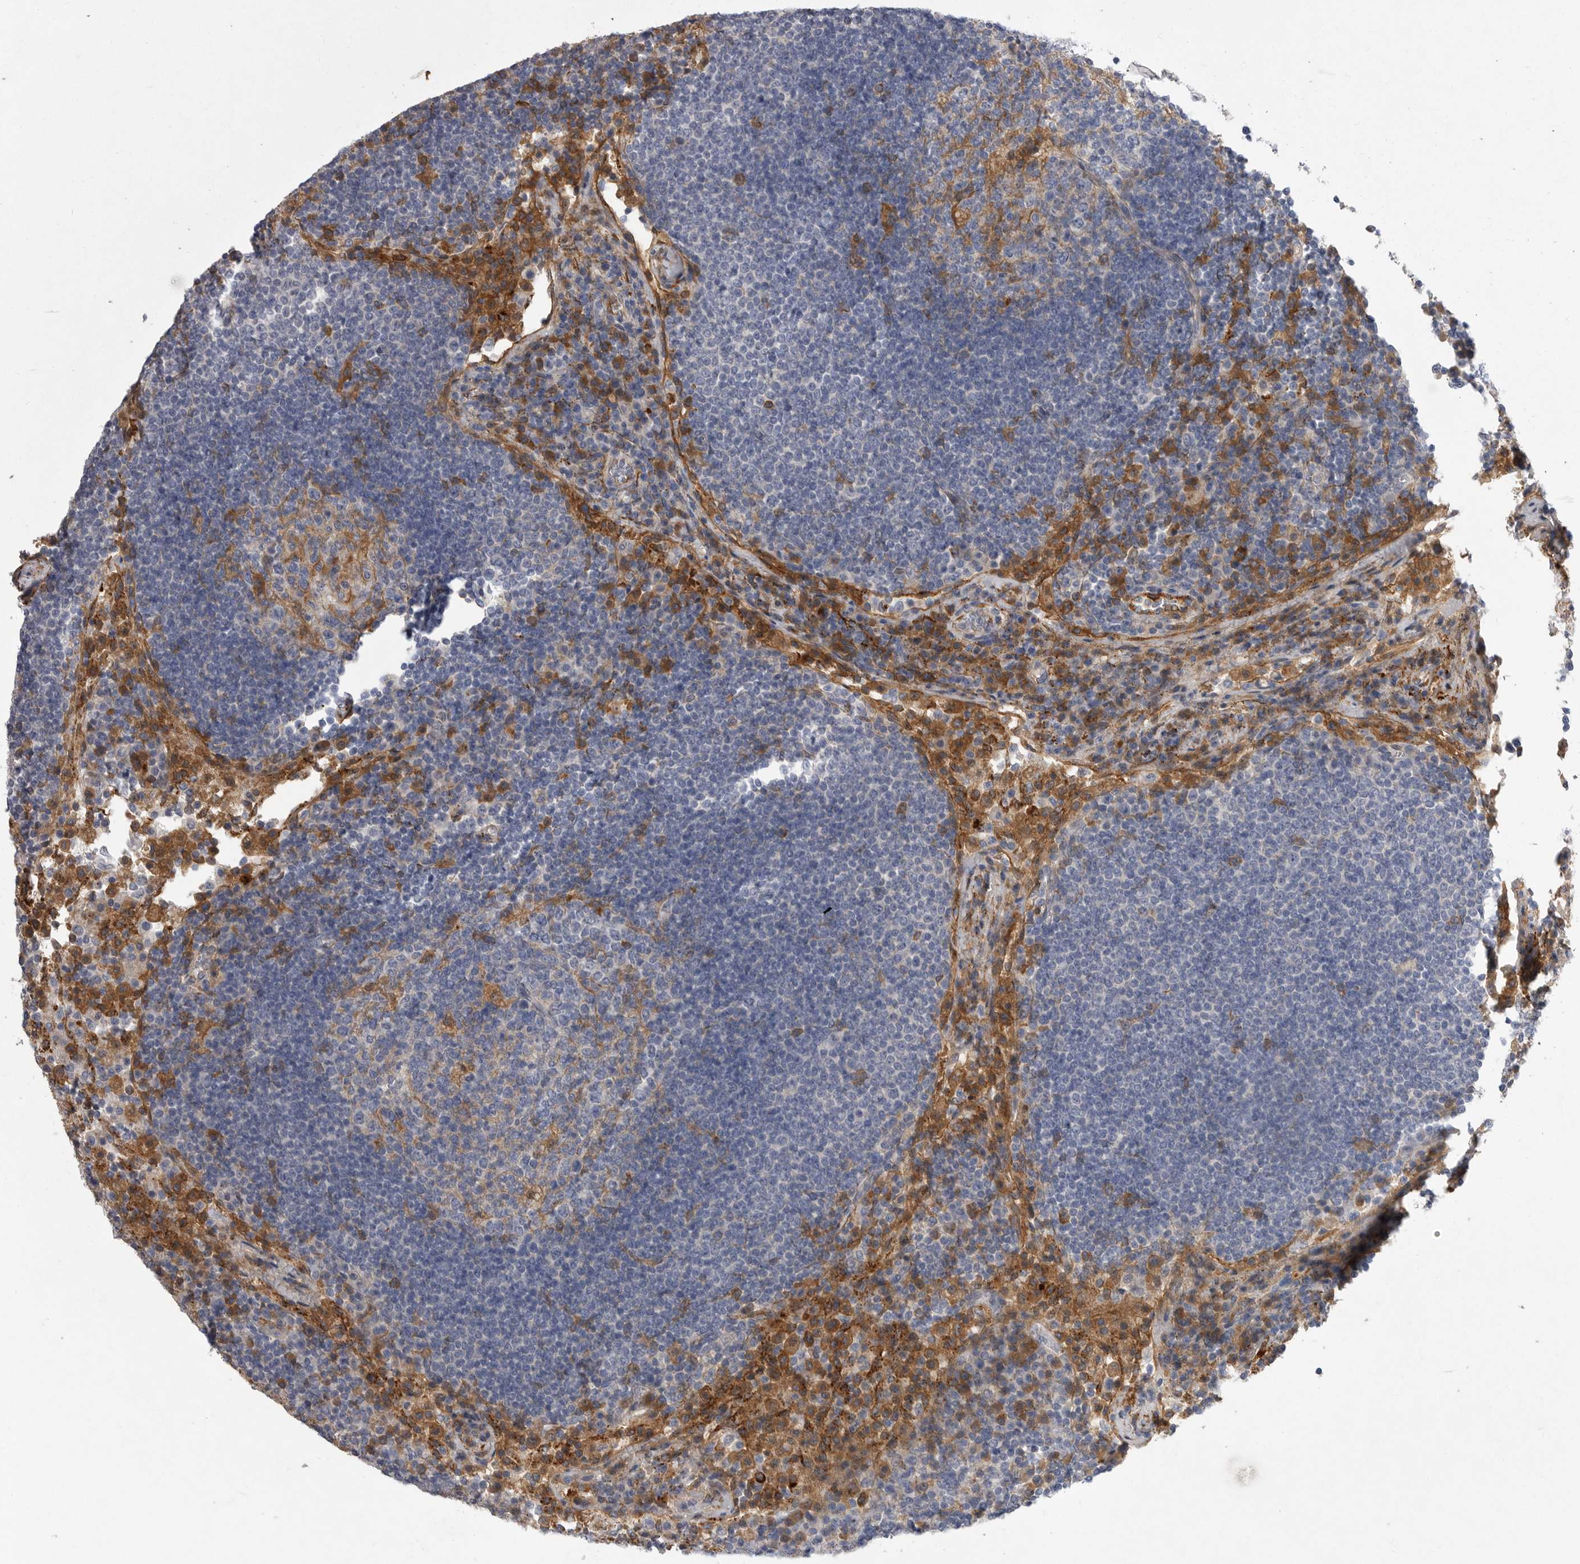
{"staining": {"intensity": "moderate", "quantity": "<25%", "location": "cytoplasmic/membranous"}, "tissue": "lymph node", "cell_type": "Germinal center cells", "image_type": "normal", "snomed": [{"axis": "morphology", "description": "Normal tissue, NOS"}, {"axis": "topography", "description": "Lymph node"}], "caption": "Immunohistochemistry (DAB (3,3'-diaminobenzidine)) staining of benign lymph node reveals moderate cytoplasmic/membranous protein staining in approximately <25% of germinal center cells.", "gene": "CRP", "patient": {"sex": "female", "age": 53}}